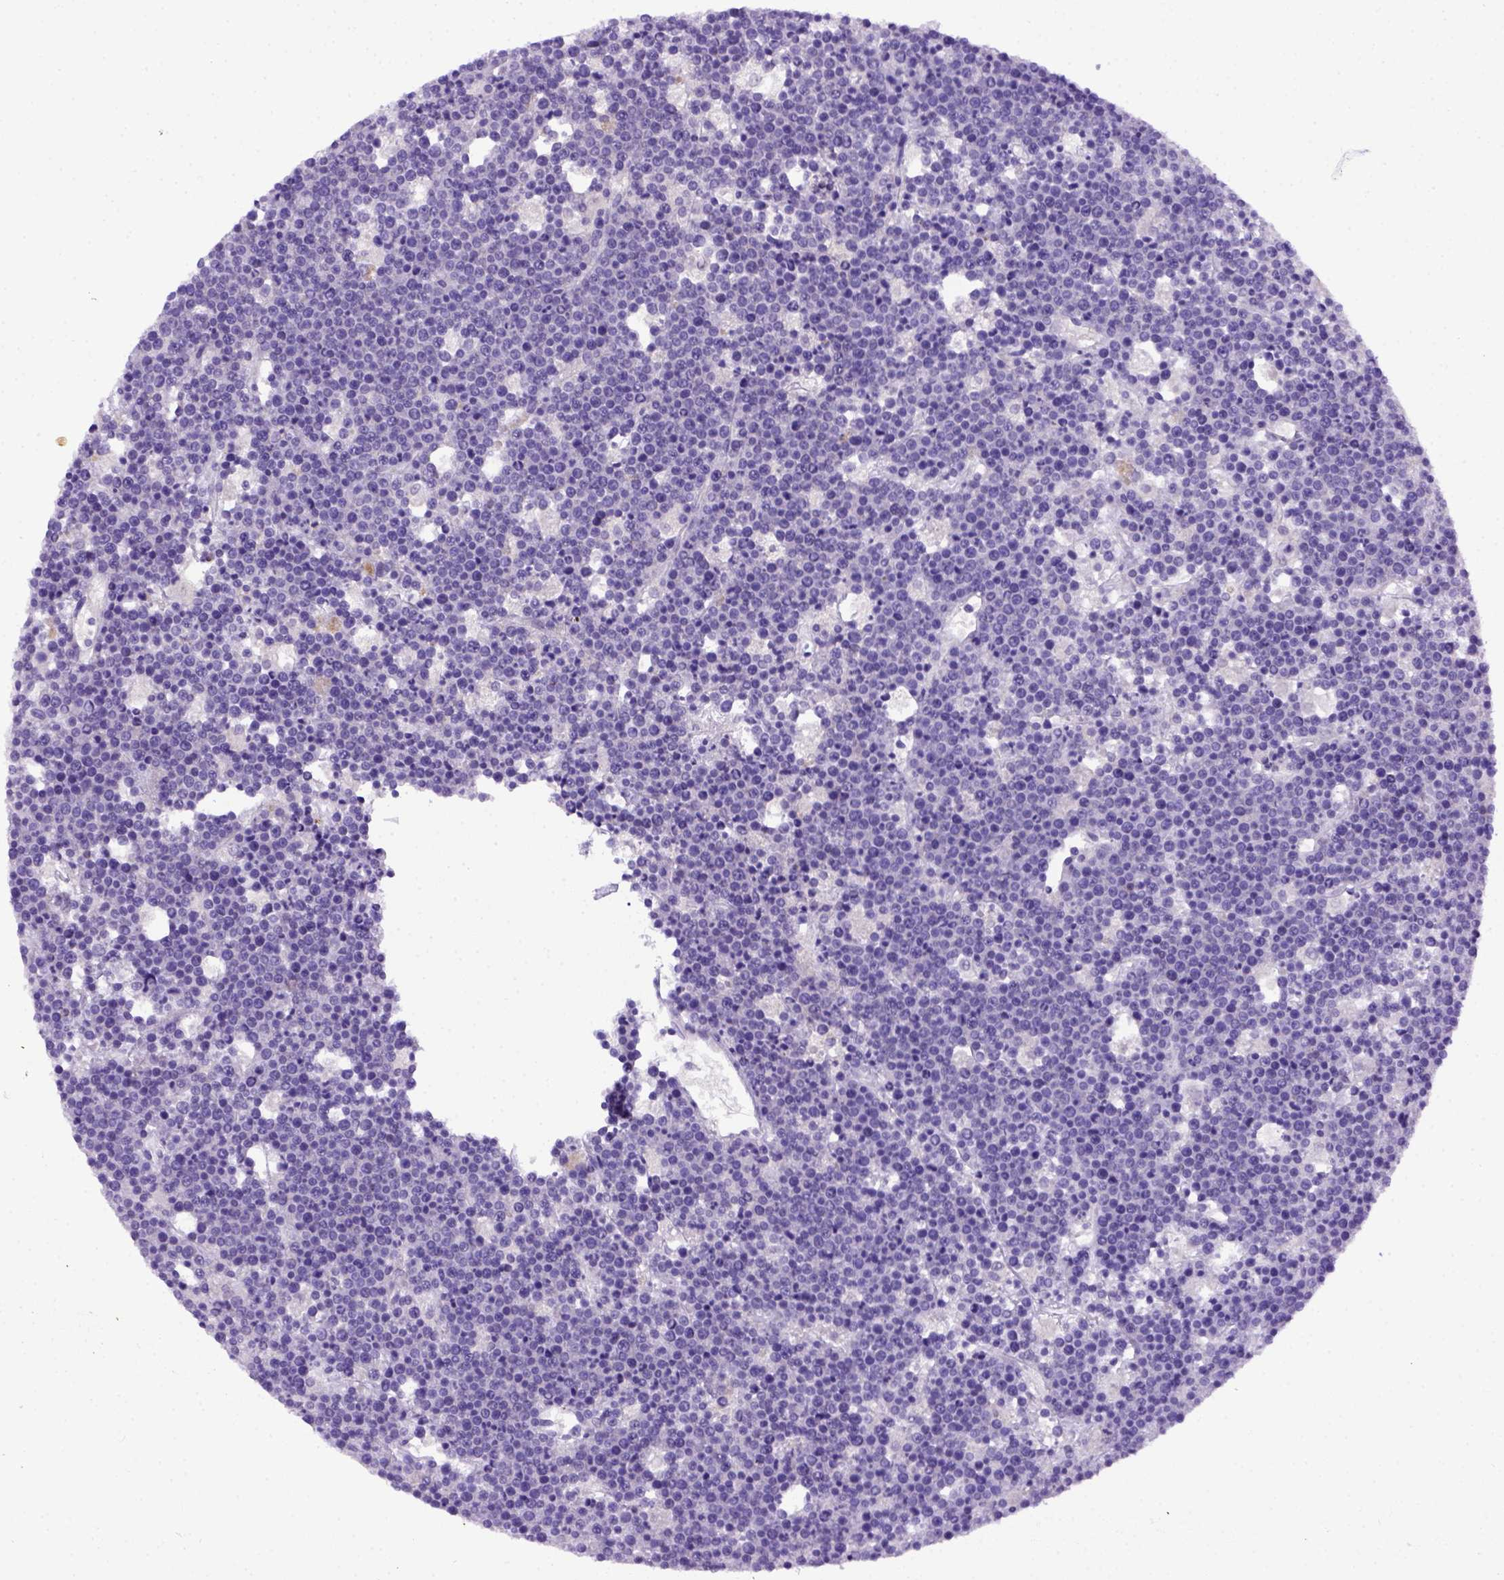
{"staining": {"intensity": "negative", "quantity": "none", "location": "none"}, "tissue": "lymphoma", "cell_type": "Tumor cells", "image_type": "cancer", "snomed": [{"axis": "morphology", "description": "Malignant lymphoma, non-Hodgkin's type, High grade"}, {"axis": "topography", "description": "Ovary"}], "caption": "This micrograph is of lymphoma stained with immunohistochemistry to label a protein in brown with the nuclei are counter-stained blue. There is no staining in tumor cells.", "gene": "ITIH4", "patient": {"sex": "female", "age": 56}}